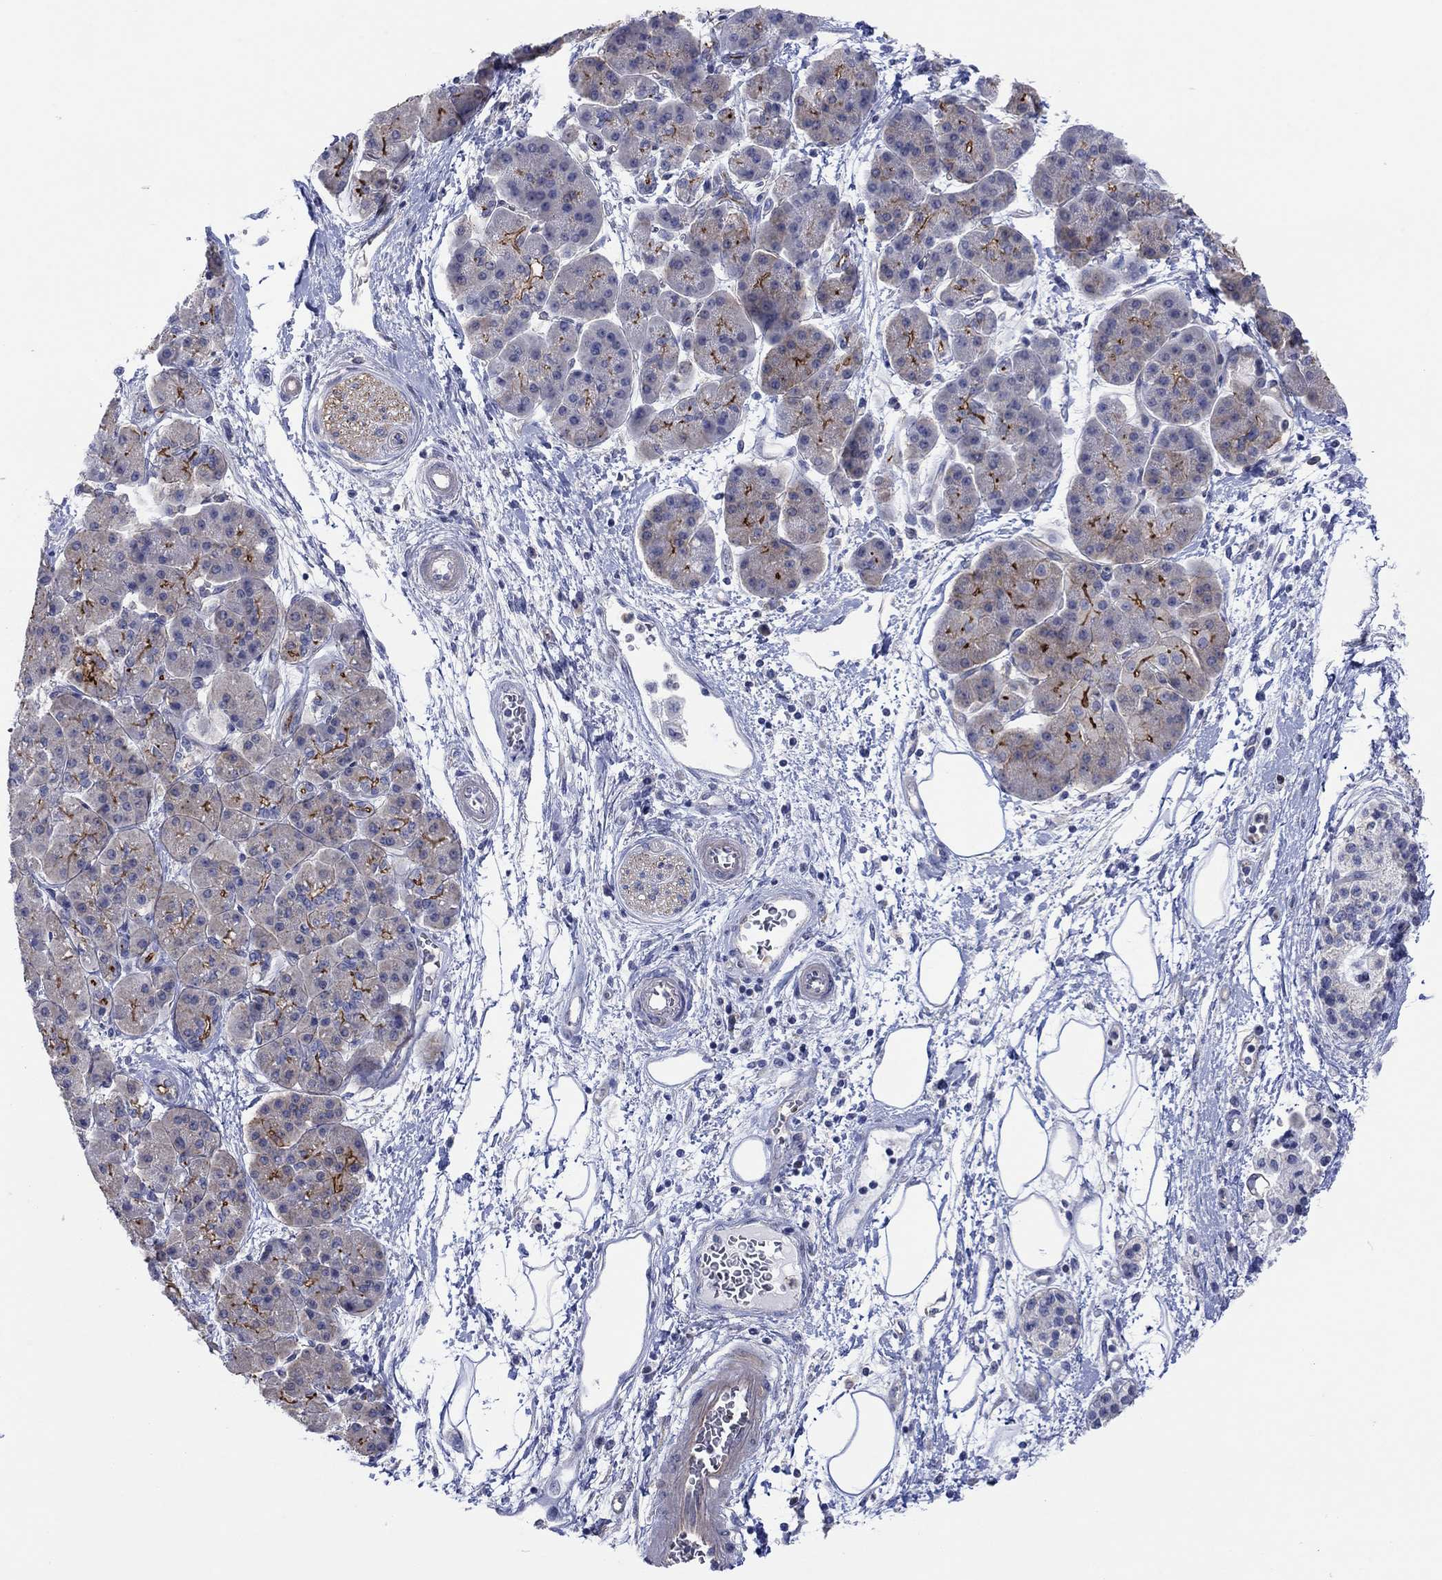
{"staining": {"intensity": "strong", "quantity": "<25%", "location": "cytoplasmic/membranous"}, "tissue": "pancreatic cancer", "cell_type": "Tumor cells", "image_type": "cancer", "snomed": [{"axis": "morphology", "description": "Adenocarcinoma, NOS"}, {"axis": "topography", "description": "Pancreas"}], "caption": "Pancreatic cancer stained with a brown dye shows strong cytoplasmic/membranous positive staining in about <25% of tumor cells.", "gene": "TPRN", "patient": {"sex": "female", "age": 73}}